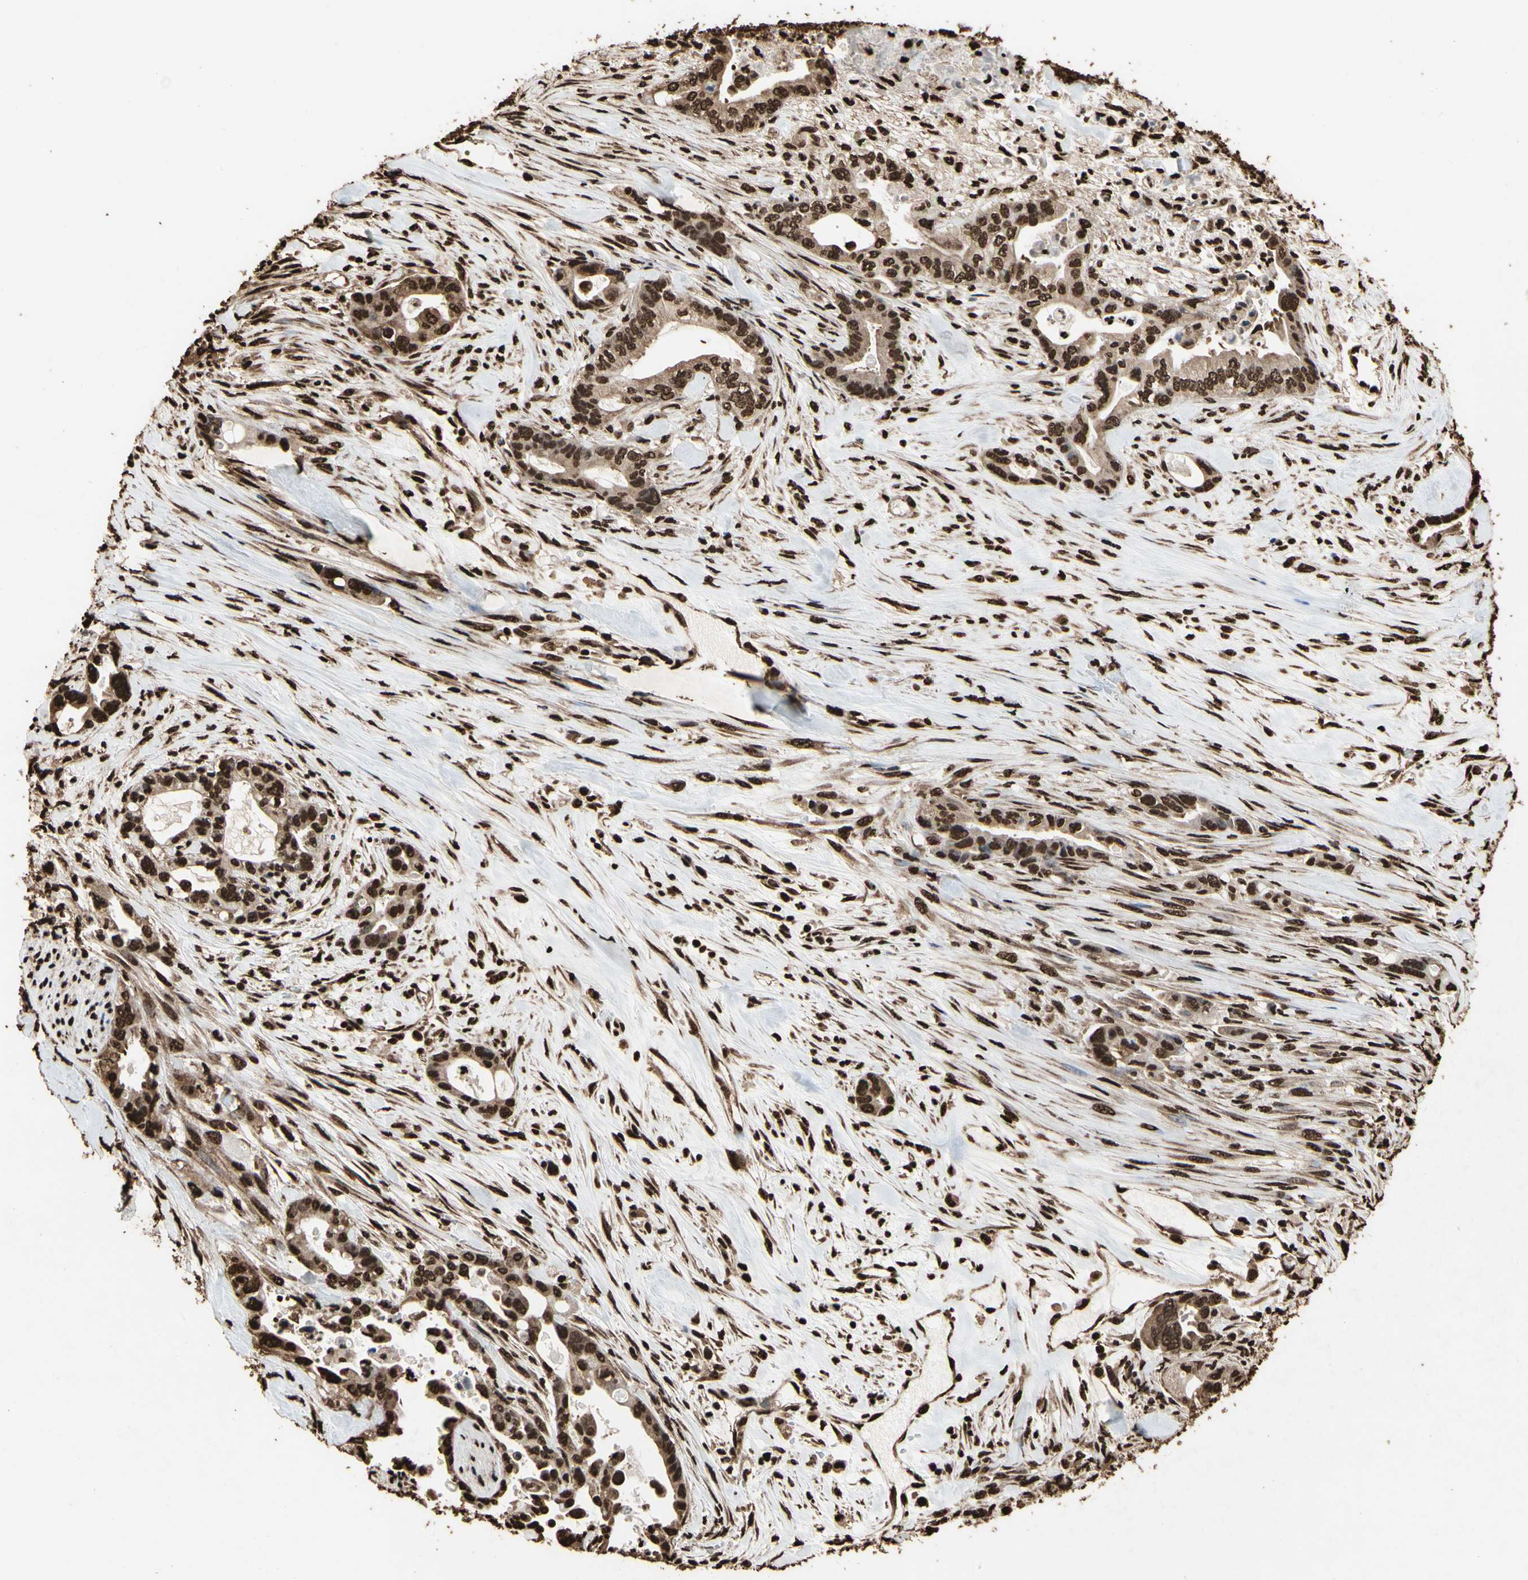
{"staining": {"intensity": "strong", "quantity": ">75%", "location": "cytoplasmic/membranous,nuclear"}, "tissue": "pancreatic cancer", "cell_type": "Tumor cells", "image_type": "cancer", "snomed": [{"axis": "morphology", "description": "Adenocarcinoma, NOS"}, {"axis": "topography", "description": "Pancreas"}], "caption": "Human adenocarcinoma (pancreatic) stained with a protein marker demonstrates strong staining in tumor cells.", "gene": "HNRNPK", "patient": {"sex": "male", "age": 70}}